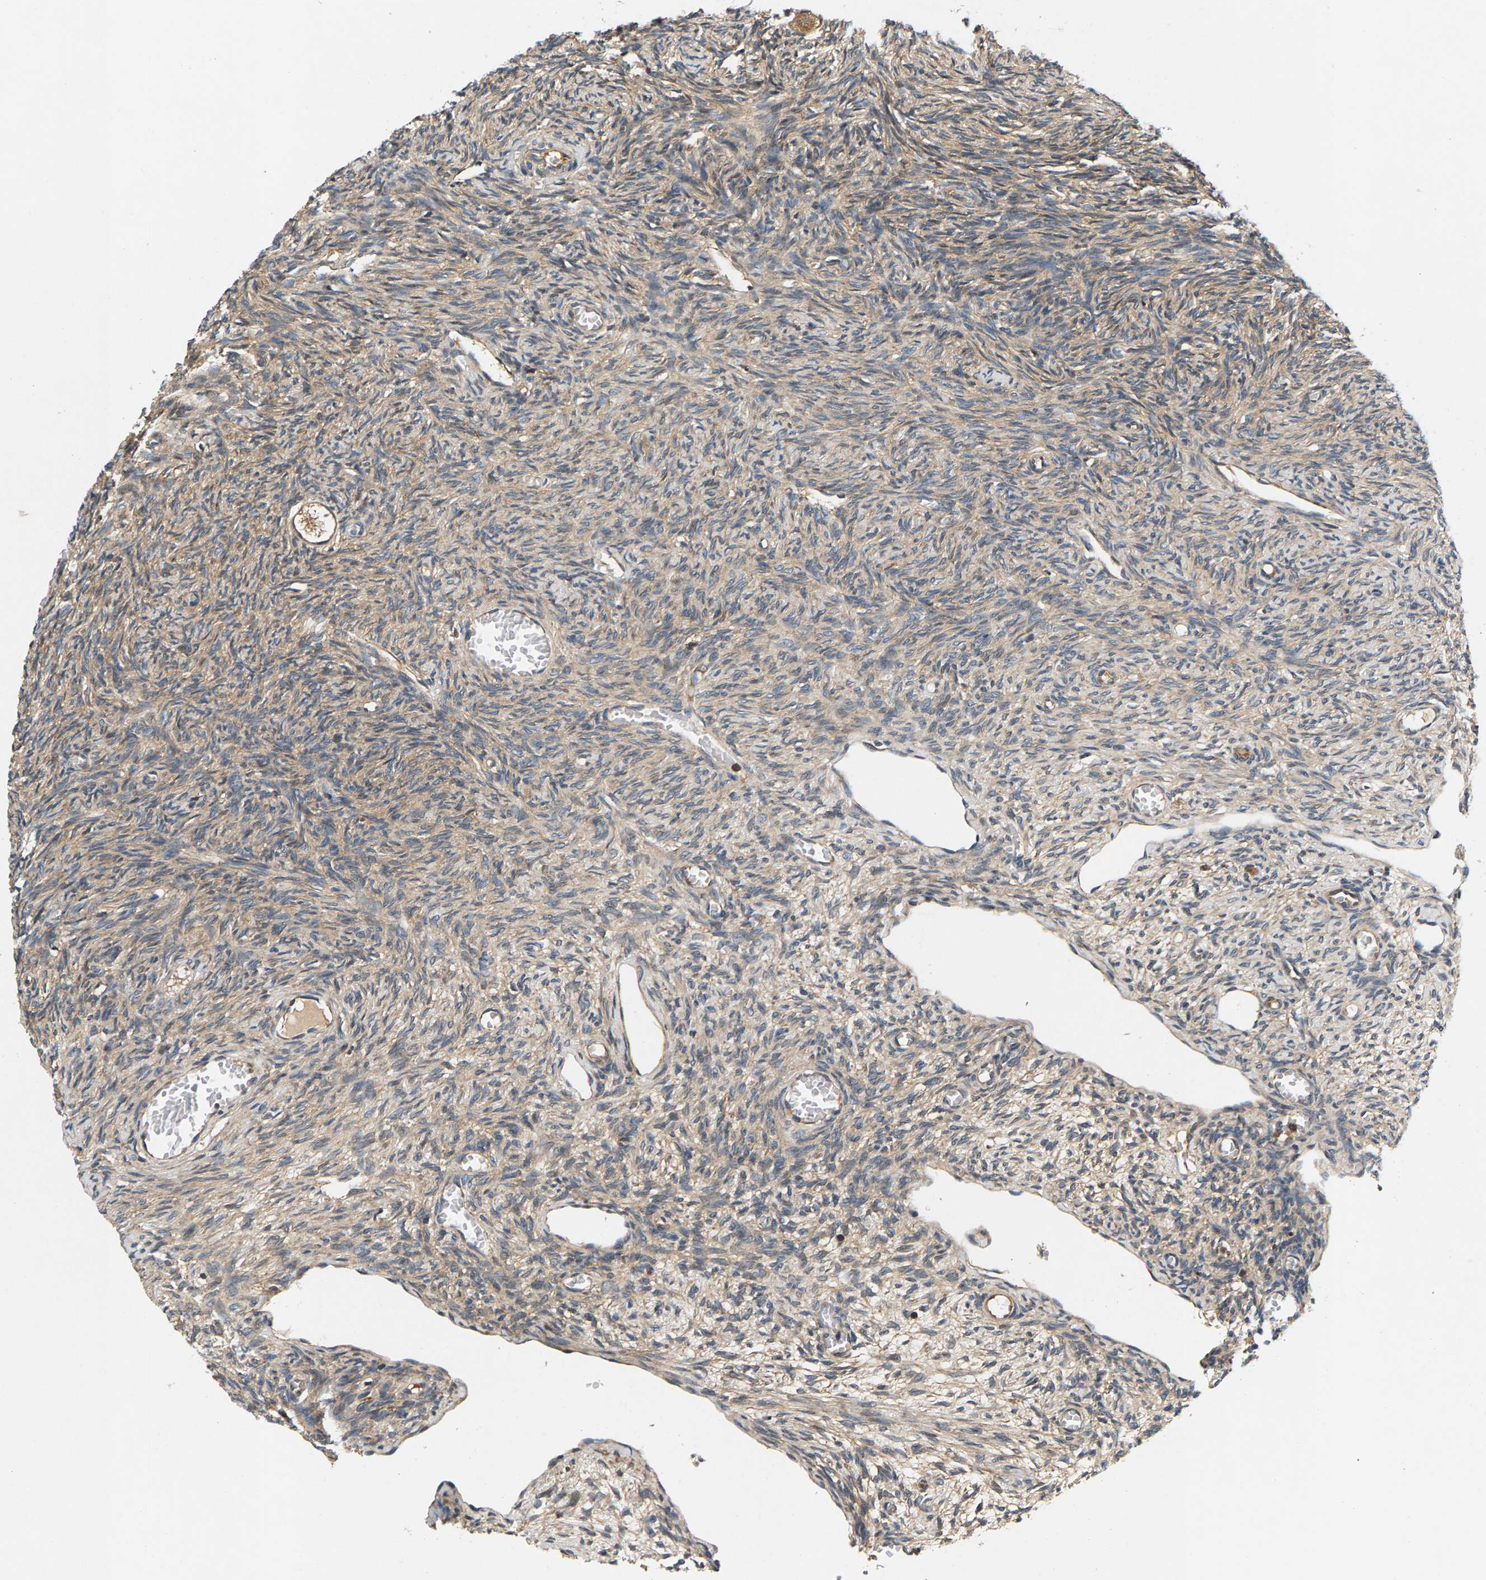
{"staining": {"intensity": "weak", "quantity": ">75%", "location": "cytoplasmic/membranous"}, "tissue": "ovary", "cell_type": "Follicle cells", "image_type": "normal", "snomed": [{"axis": "morphology", "description": "Normal tissue, NOS"}, {"axis": "topography", "description": "Ovary"}], "caption": "IHC of benign ovary demonstrates low levels of weak cytoplasmic/membranous expression in about >75% of follicle cells.", "gene": "FAM78A", "patient": {"sex": "female", "age": 27}}